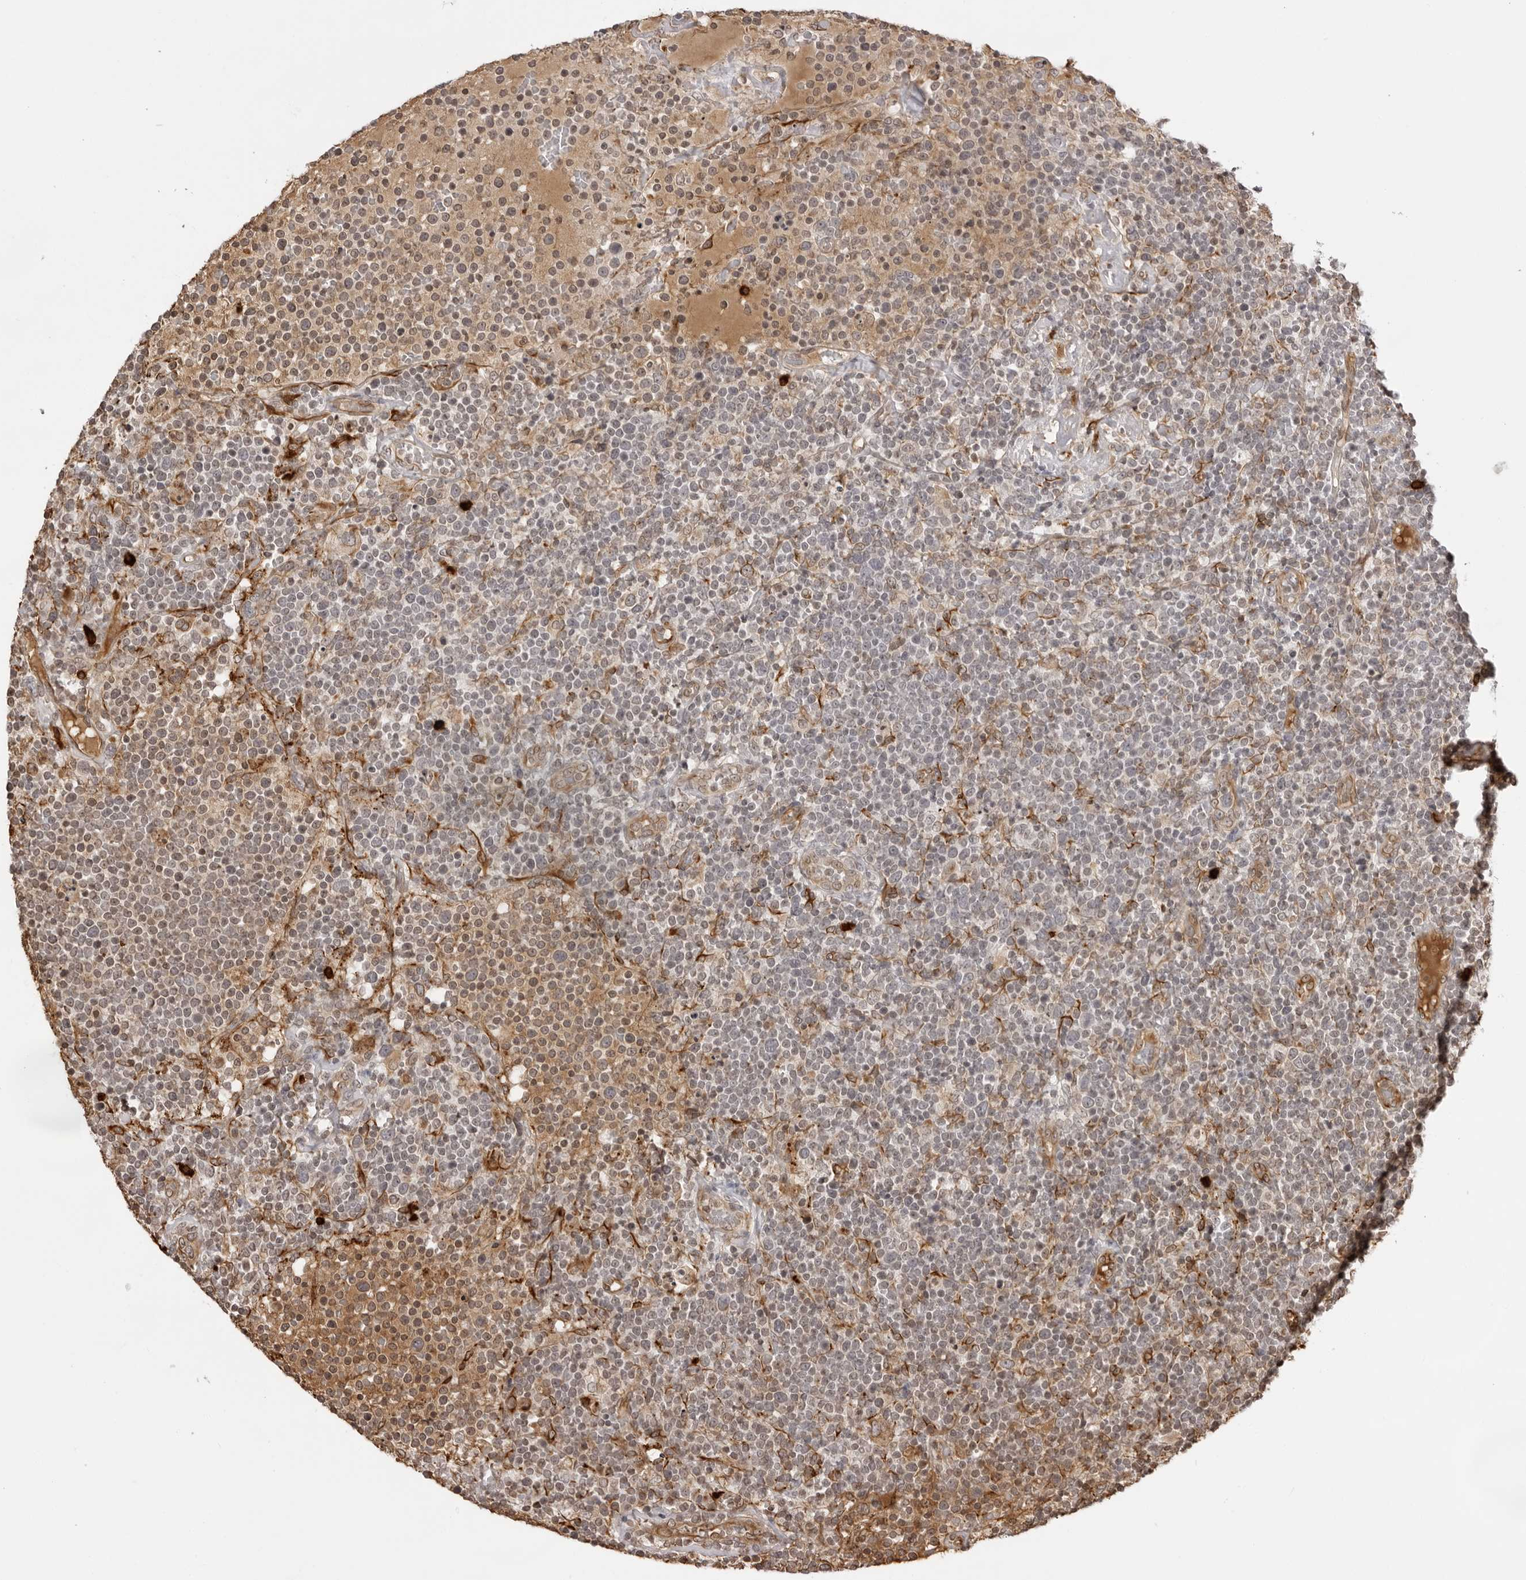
{"staining": {"intensity": "weak", "quantity": "<25%", "location": "cytoplasmic/membranous"}, "tissue": "lymphoma", "cell_type": "Tumor cells", "image_type": "cancer", "snomed": [{"axis": "morphology", "description": "Malignant lymphoma, non-Hodgkin's type, High grade"}, {"axis": "topography", "description": "Lymph node"}], "caption": "DAB immunohistochemical staining of malignant lymphoma, non-Hodgkin's type (high-grade) demonstrates no significant staining in tumor cells. Brightfield microscopy of immunohistochemistry stained with DAB (3,3'-diaminobenzidine) (brown) and hematoxylin (blue), captured at high magnification.", "gene": "DYNLT5", "patient": {"sex": "male", "age": 61}}